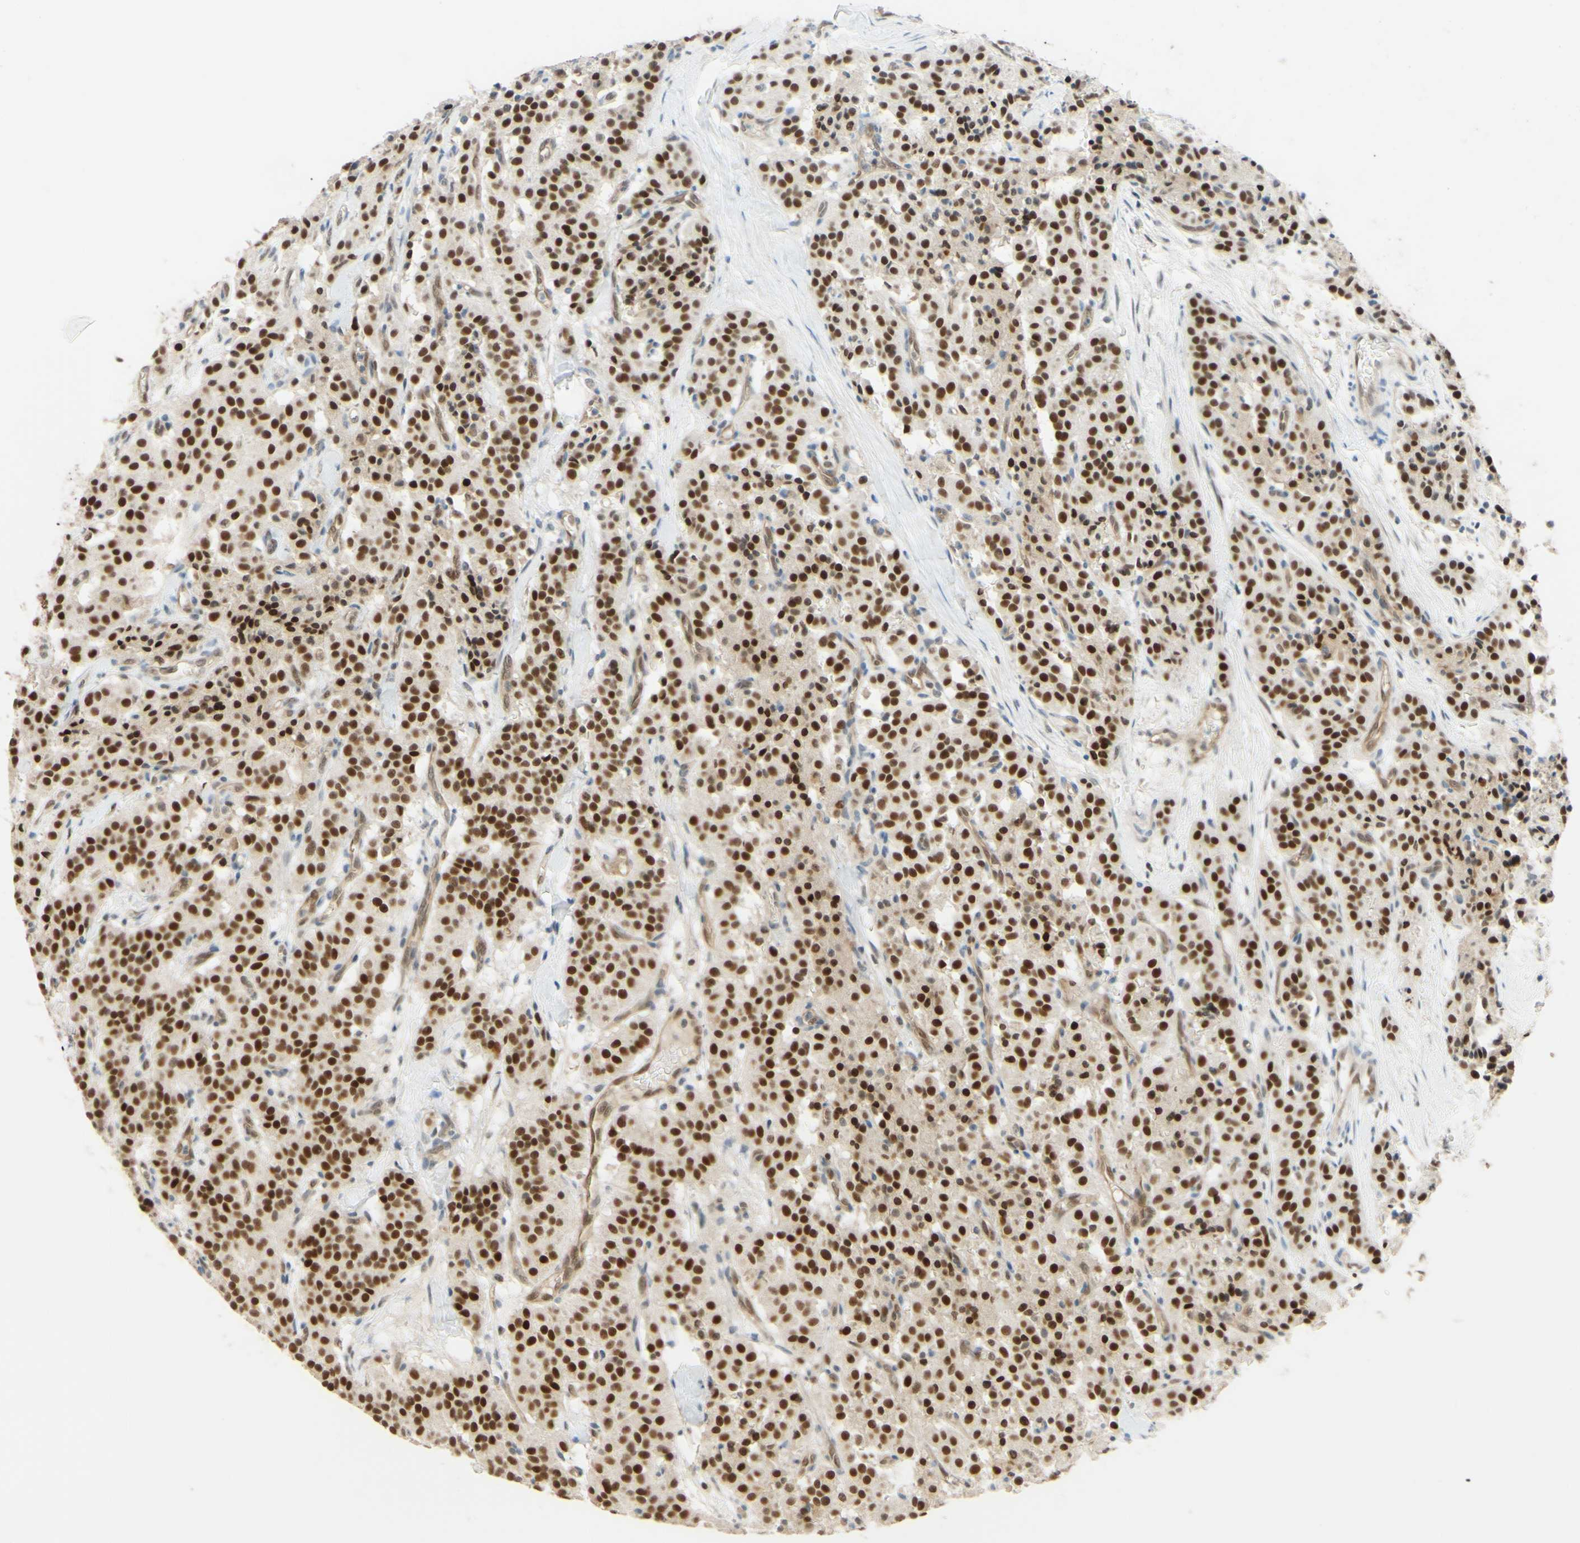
{"staining": {"intensity": "strong", "quantity": ">75%", "location": "nuclear"}, "tissue": "carcinoid", "cell_type": "Tumor cells", "image_type": "cancer", "snomed": [{"axis": "morphology", "description": "Carcinoid, malignant, NOS"}, {"axis": "topography", "description": "Lung"}], "caption": "Human carcinoid stained with a brown dye shows strong nuclear positive staining in approximately >75% of tumor cells.", "gene": "POLB", "patient": {"sex": "male", "age": 30}}